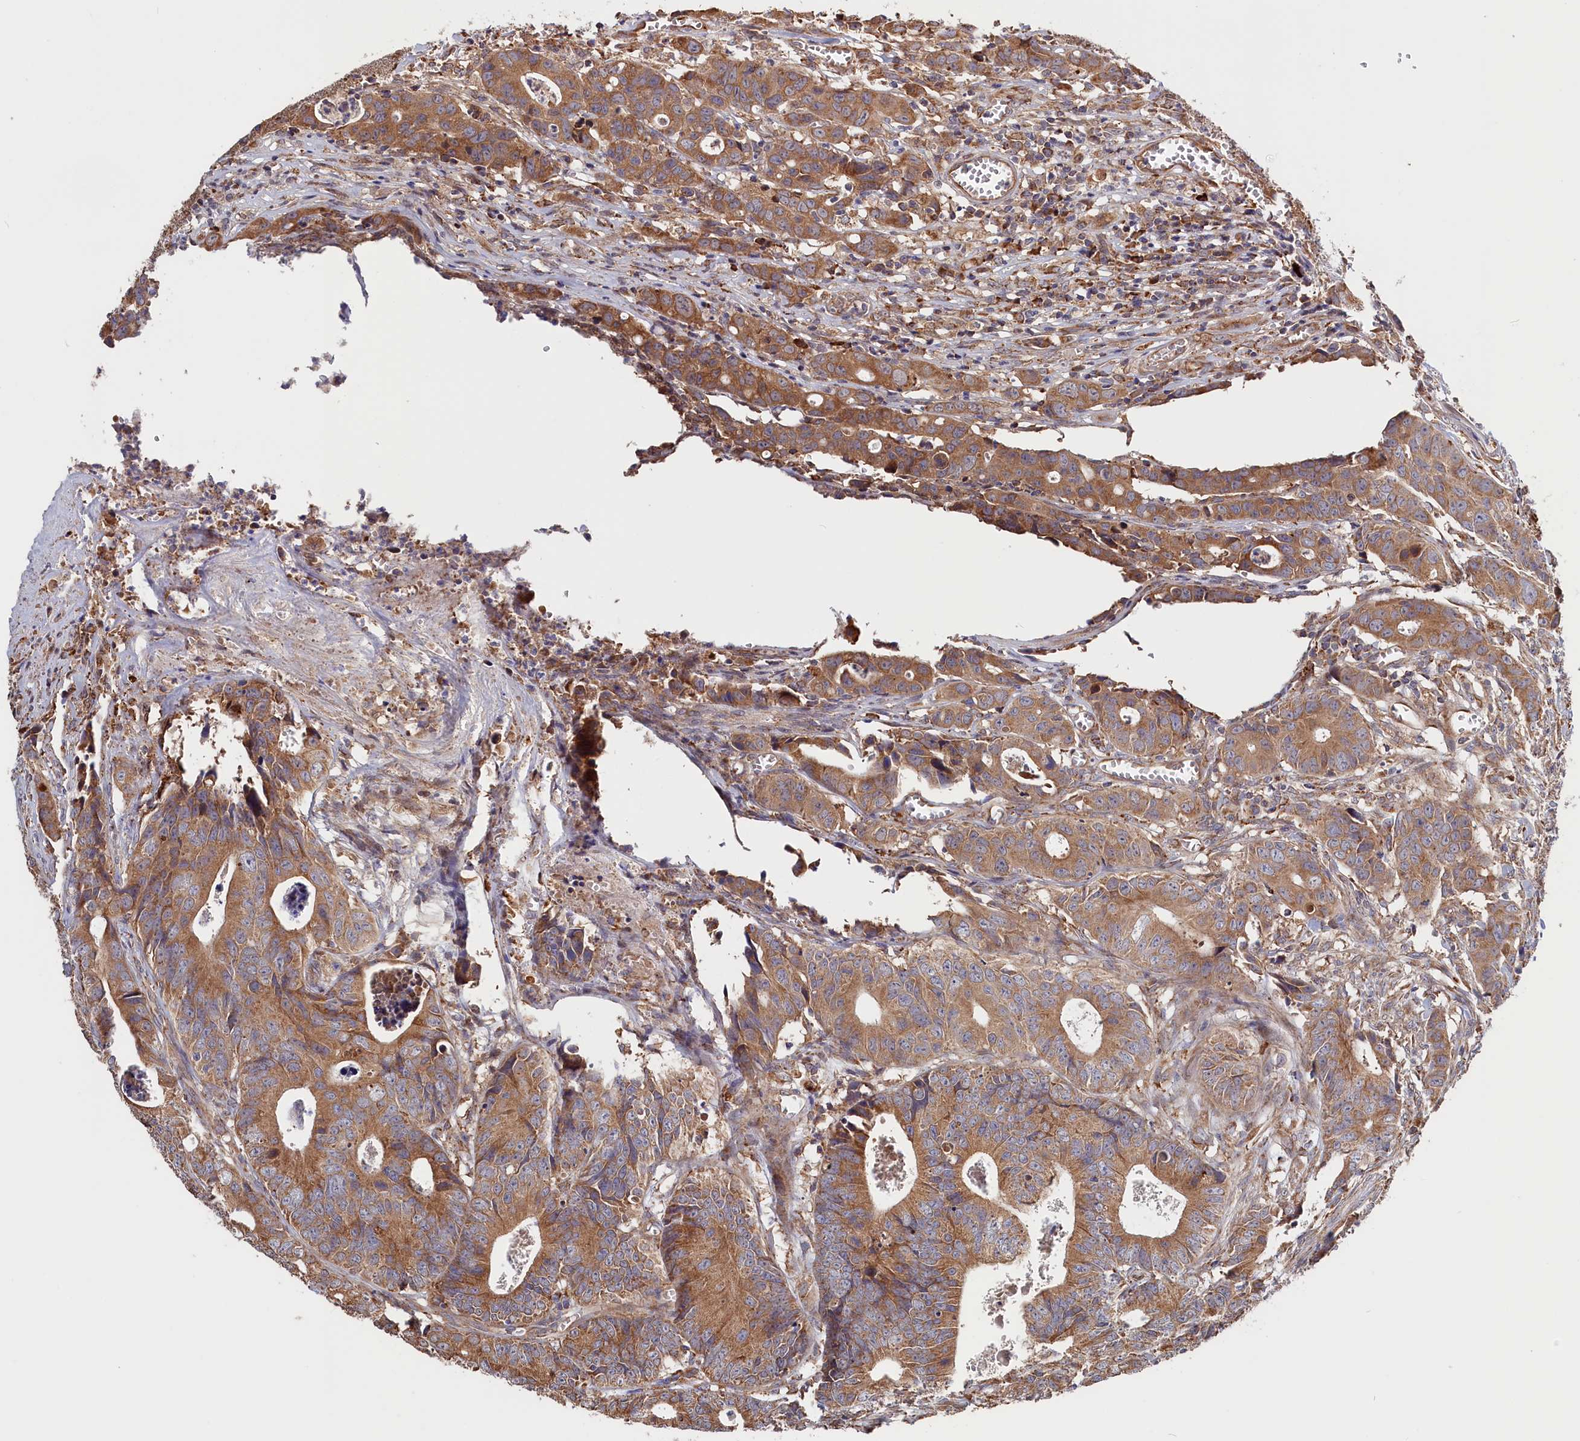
{"staining": {"intensity": "moderate", "quantity": ">75%", "location": "cytoplasmic/membranous"}, "tissue": "colorectal cancer", "cell_type": "Tumor cells", "image_type": "cancer", "snomed": [{"axis": "morphology", "description": "Adenocarcinoma, NOS"}, {"axis": "topography", "description": "Colon"}], "caption": "Immunohistochemistry of colorectal cancer (adenocarcinoma) reveals medium levels of moderate cytoplasmic/membranous positivity in approximately >75% of tumor cells. (brown staining indicates protein expression, while blue staining denotes nuclei).", "gene": "CEP44", "patient": {"sex": "female", "age": 57}}